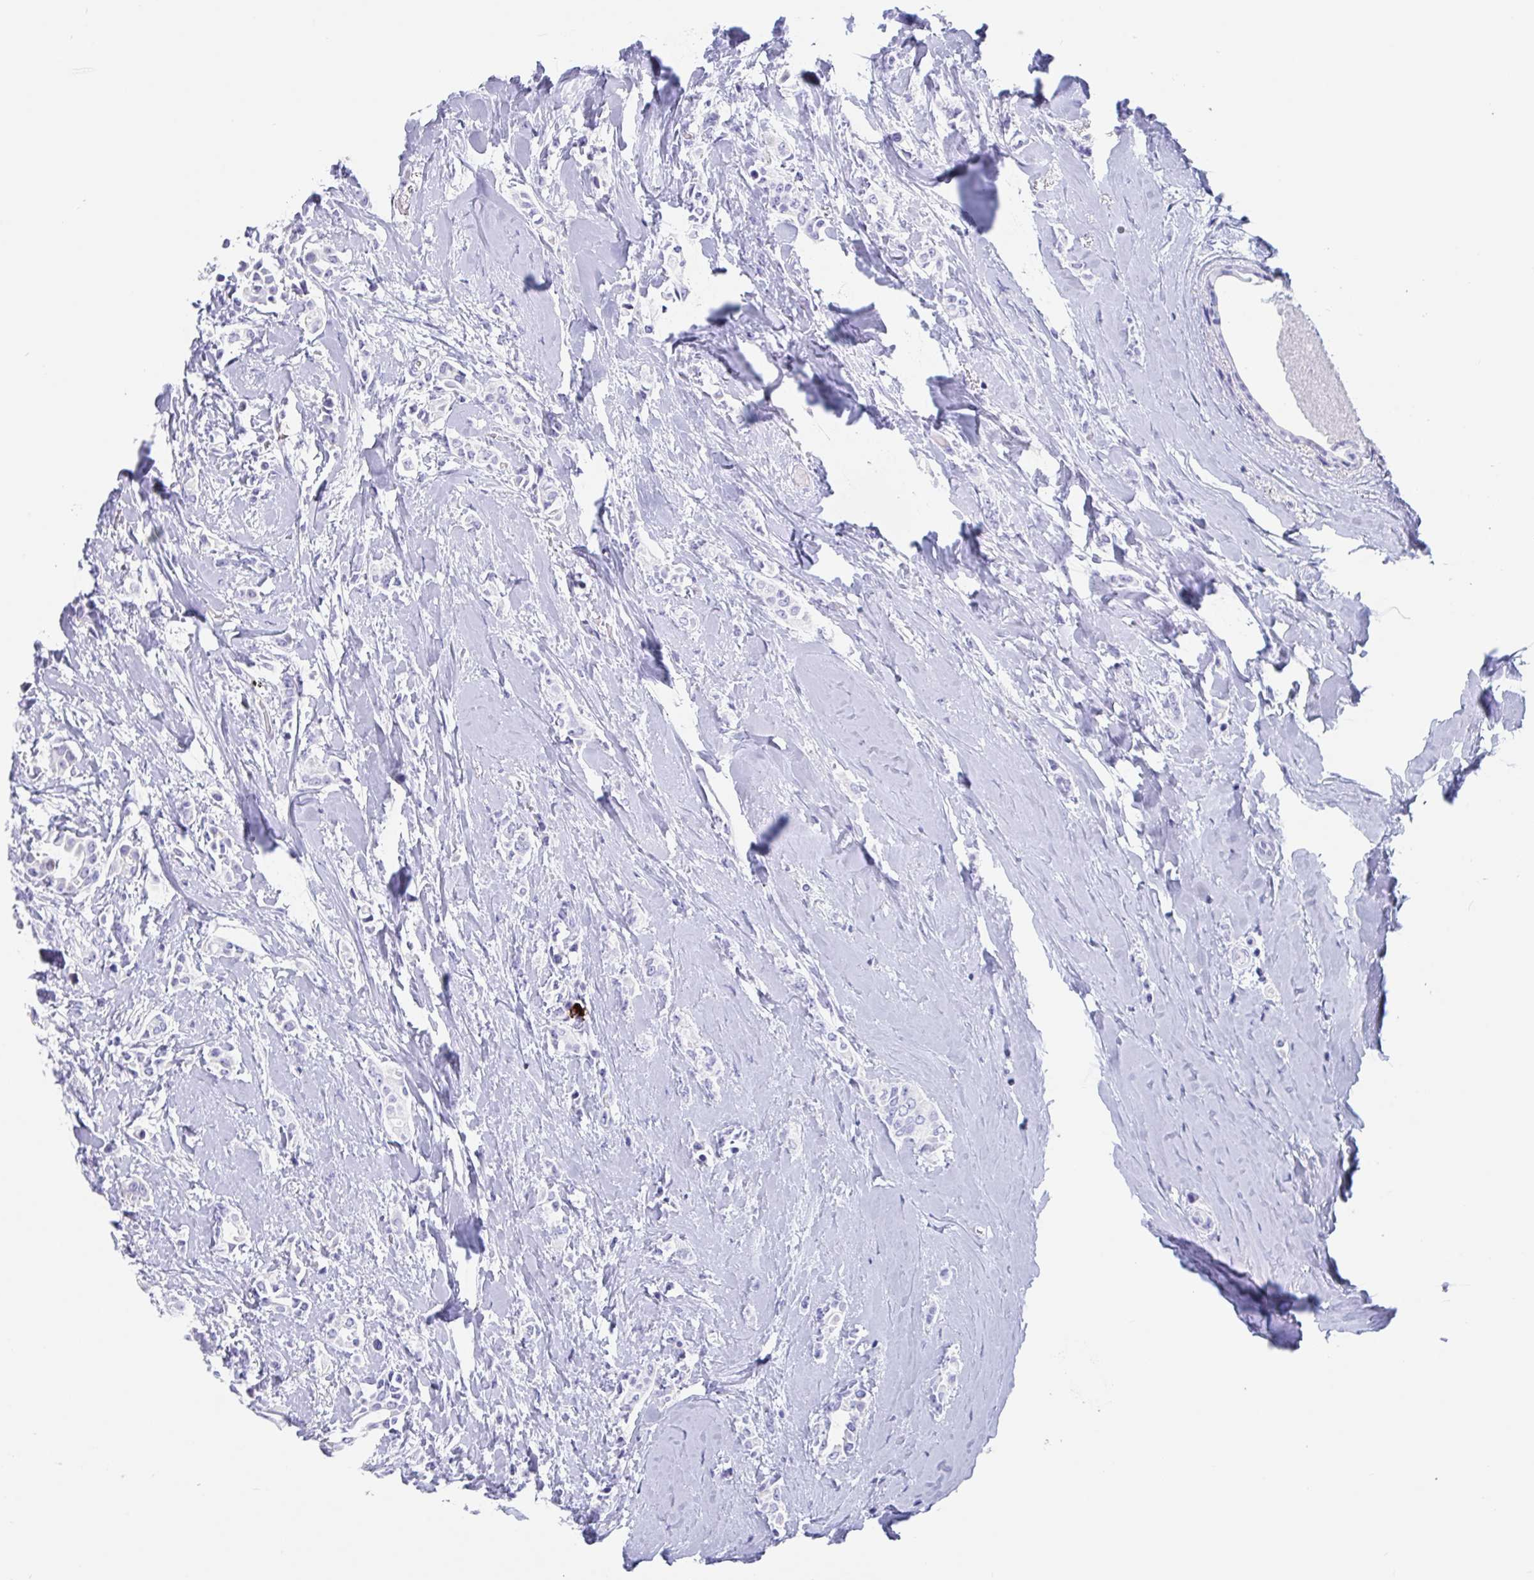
{"staining": {"intensity": "negative", "quantity": "none", "location": "none"}, "tissue": "breast cancer", "cell_type": "Tumor cells", "image_type": "cancer", "snomed": [{"axis": "morphology", "description": "Duct carcinoma"}, {"axis": "topography", "description": "Breast"}], "caption": "An image of breast cancer (infiltrating ductal carcinoma) stained for a protein demonstrates no brown staining in tumor cells.", "gene": "ZPBP", "patient": {"sex": "female", "age": 64}}